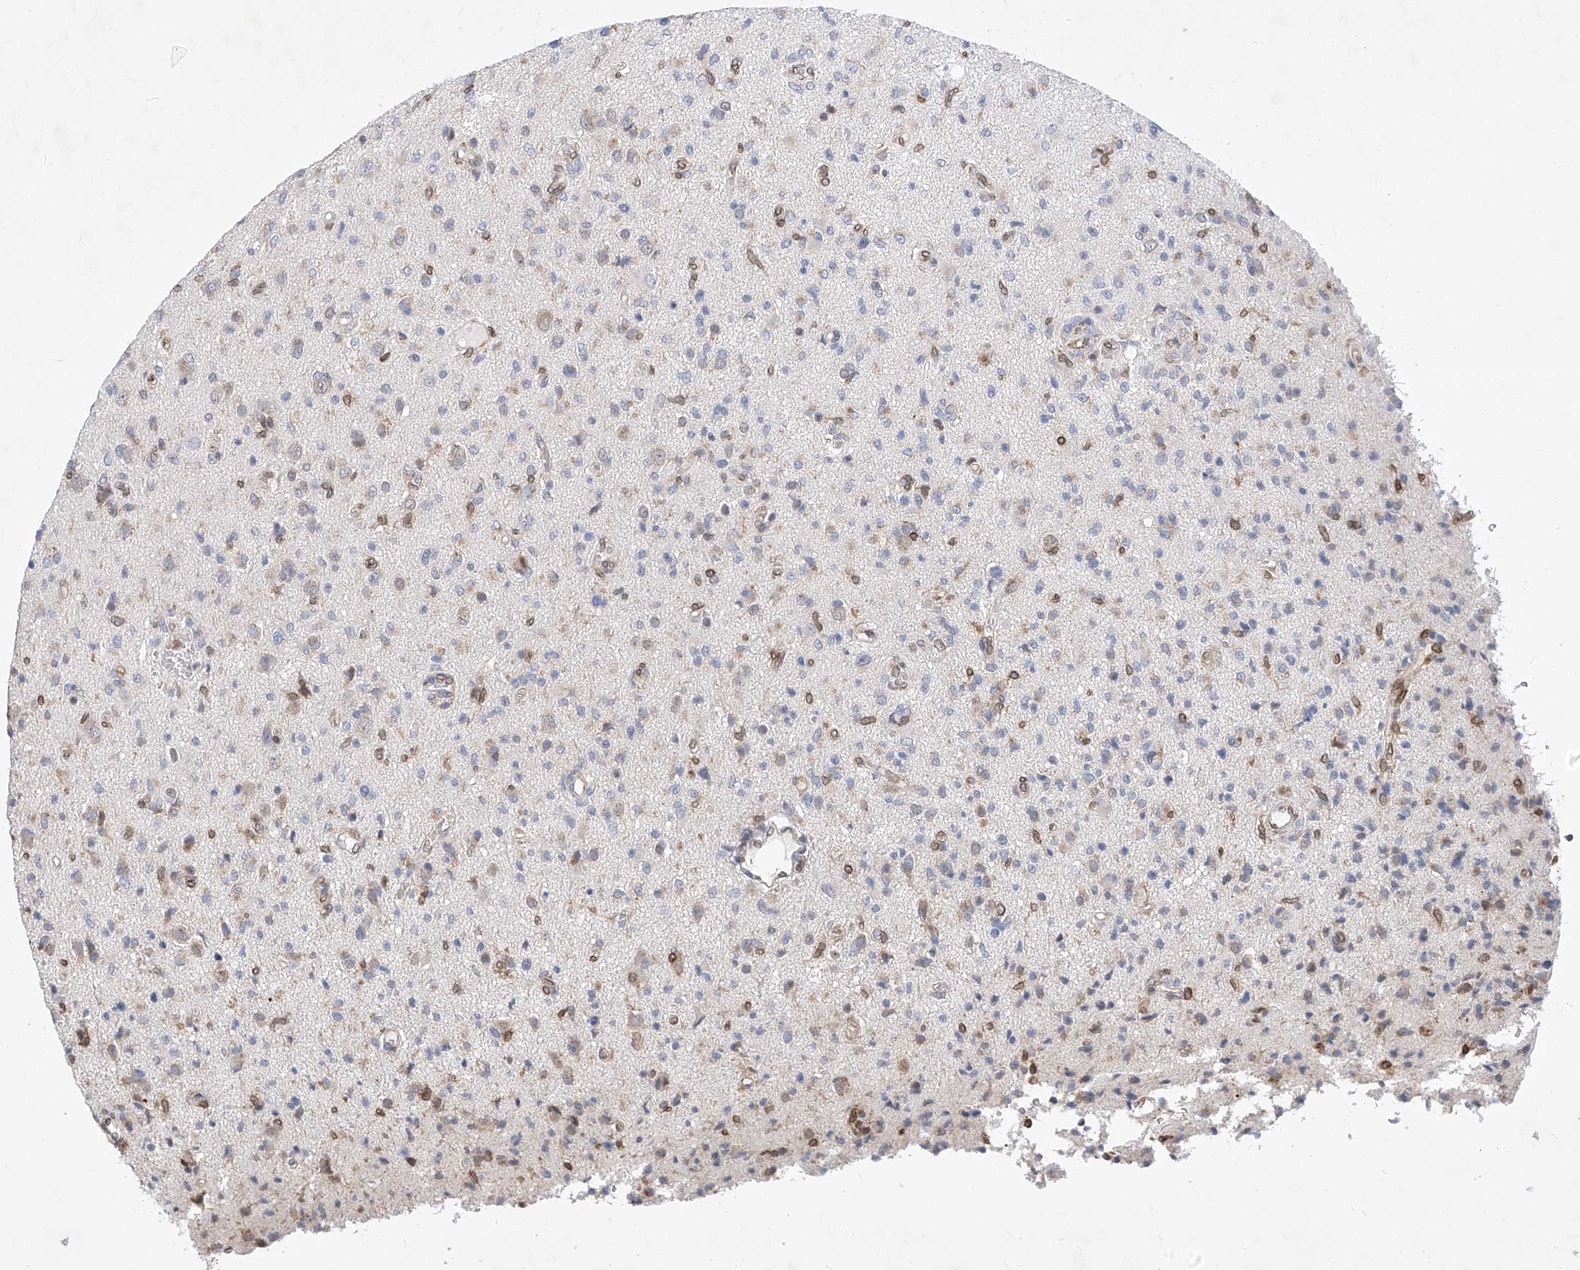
{"staining": {"intensity": "negative", "quantity": "none", "location": "none"}, "tissue": "glioma", "cell_type": "Tumor cells", "image_type": "cancer", "snomed": [{"axis": "morphology", "description": "Glioma, malignant, High grade"}, {"axis": "topography", "description": "Brain"}], "caption": "An immunohistochemistry histopathology image of high-grade glioma (malignant) is shown. There is no staining in tumor cells of high-grade glioma (malignant). The staining was performed using DAB (3,3'-diaminobenzidine) to visualize the protein expression in brown, while the nuclei were stained in blue with hematoxylin (Magnification: 20x).", "gene": "MX2", "patient": {"sex": "female", "age": 57}}